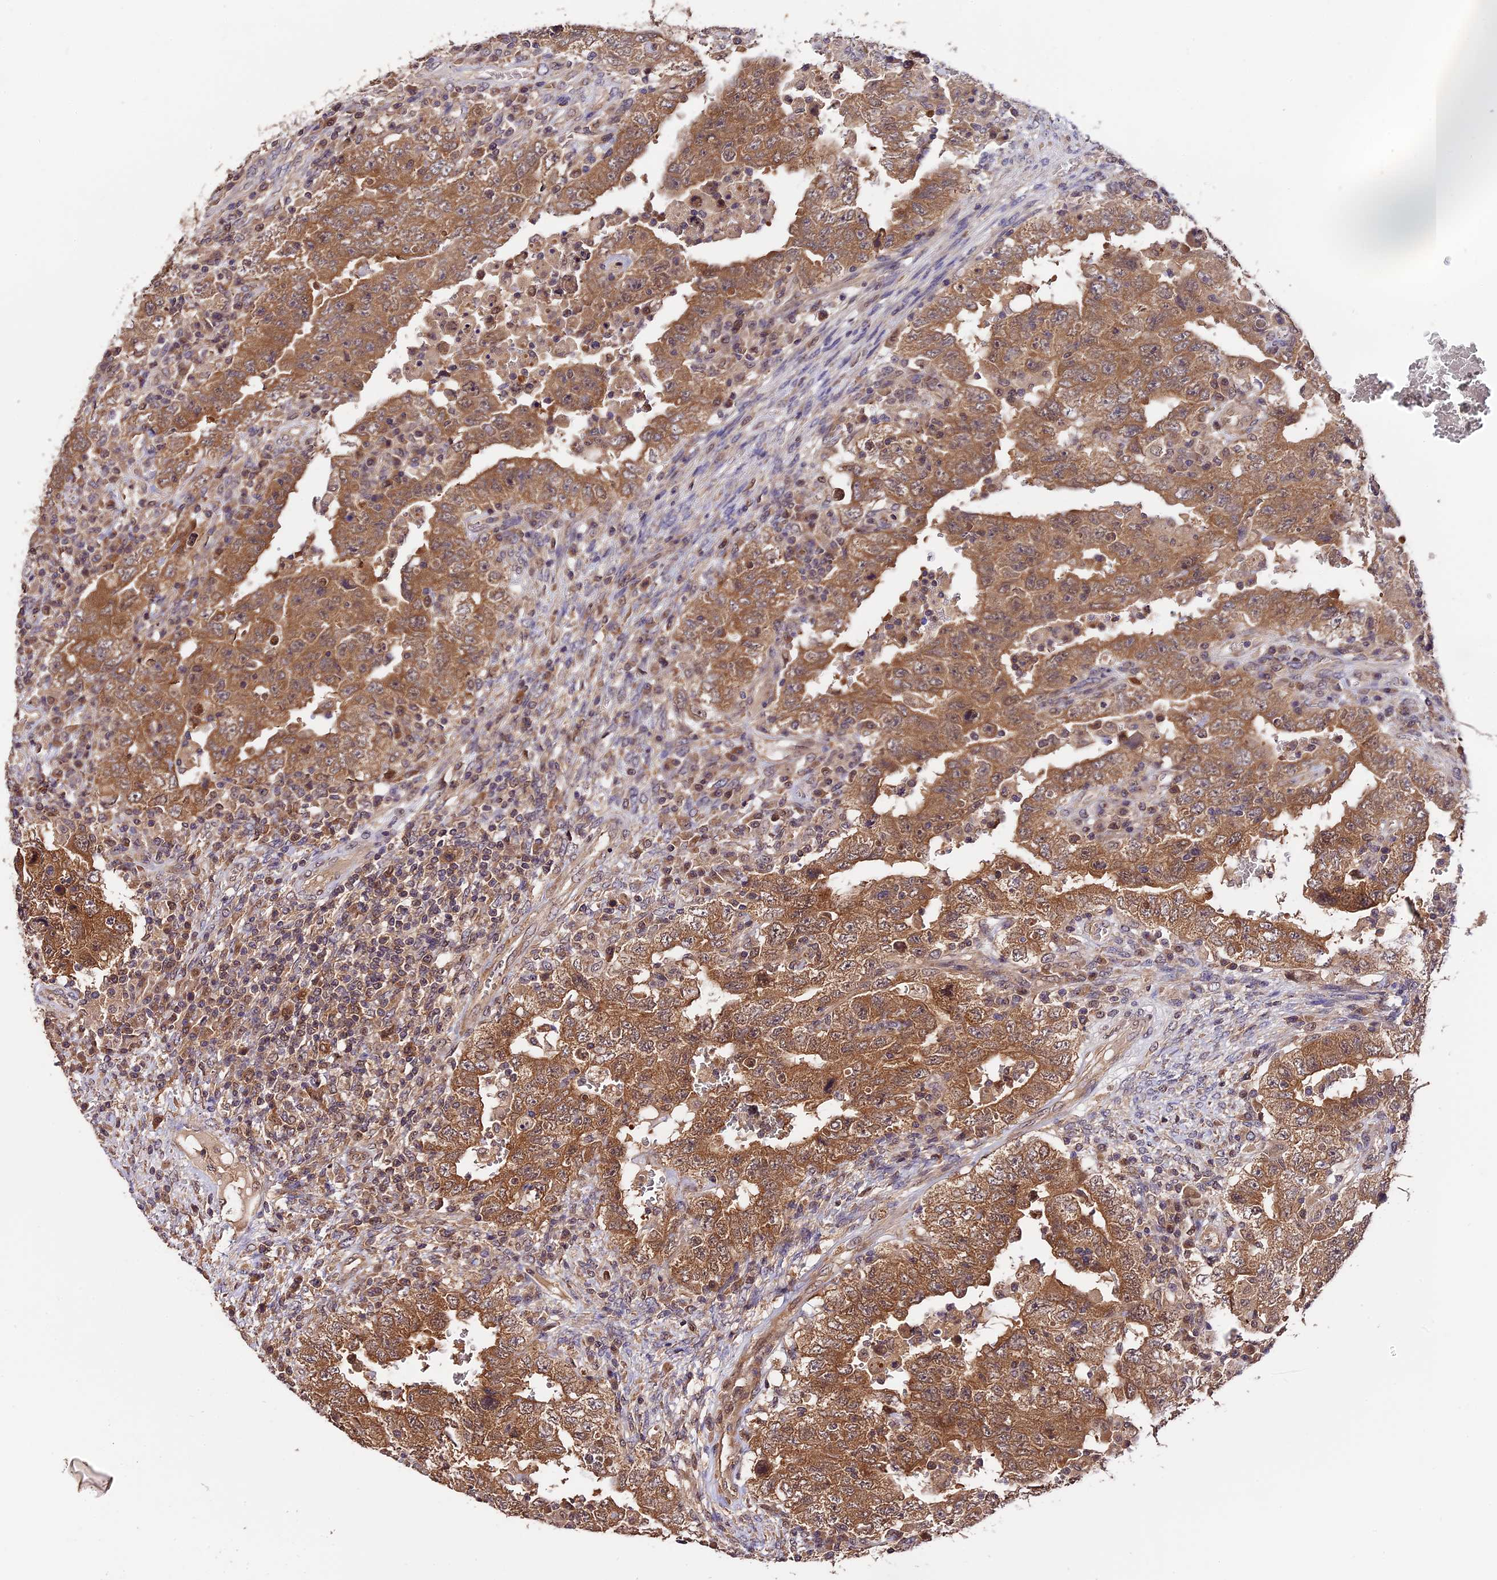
{"staining": {"intensity": "moderate", "quantity": ">75%", "location": "cytoplasmic/membranous"}, "tissue": "testis cancer", "cell_type": "Tumor cells", "image_type": "cancer", "snomed": [{"axis": "morphology", "description": "Carcinoma, Embryonal, NOS"}, {"axis": "topography", "description": "Testis"}], "caption": "Testis cancer (embryonal carcinoma) tissue displays moderate cytoplasmic/membranous staining in approximately >75% of tumor cells", "gene": "TRMT1", "patient": {"sex": "male", "age": 26}}